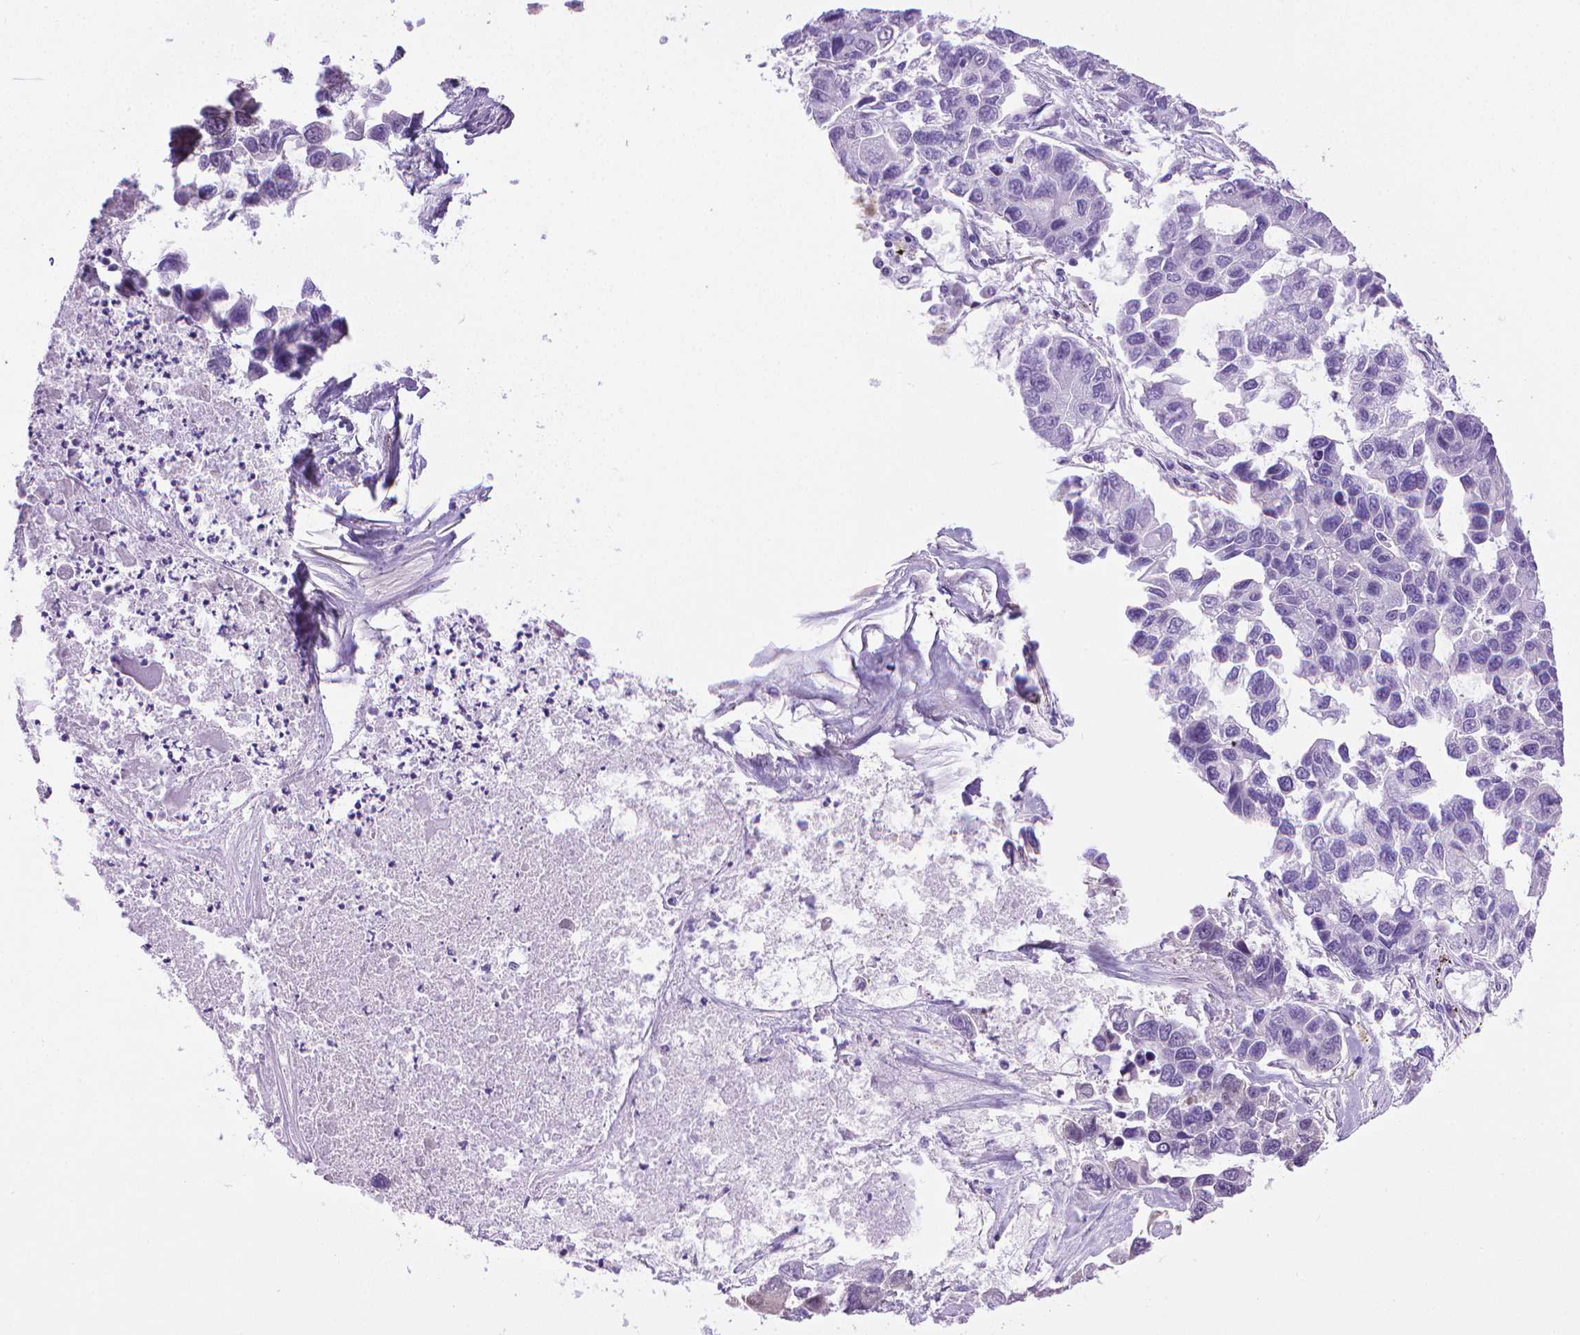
{"staining": {"intensity": "negative", "quantity": "none", "location": "none"}, "tissue": "lung cancer", "cell_type": "Tumor cells", "image_type": "cancer", "snomed": [{"axis": "morphology", "description": "Adenocarcinoma, NOS"}, {"axis": "topography", "description": "Bronchus"}, {"axis": "topography", "description": "Lung"}], "caption": "Photomicrograph shows no protein staining in tumor cells of lung cancer (adenocarcinoma) tissue.", "gene": "PNMA2", "patient": {"sex": "female", "age": 51}}